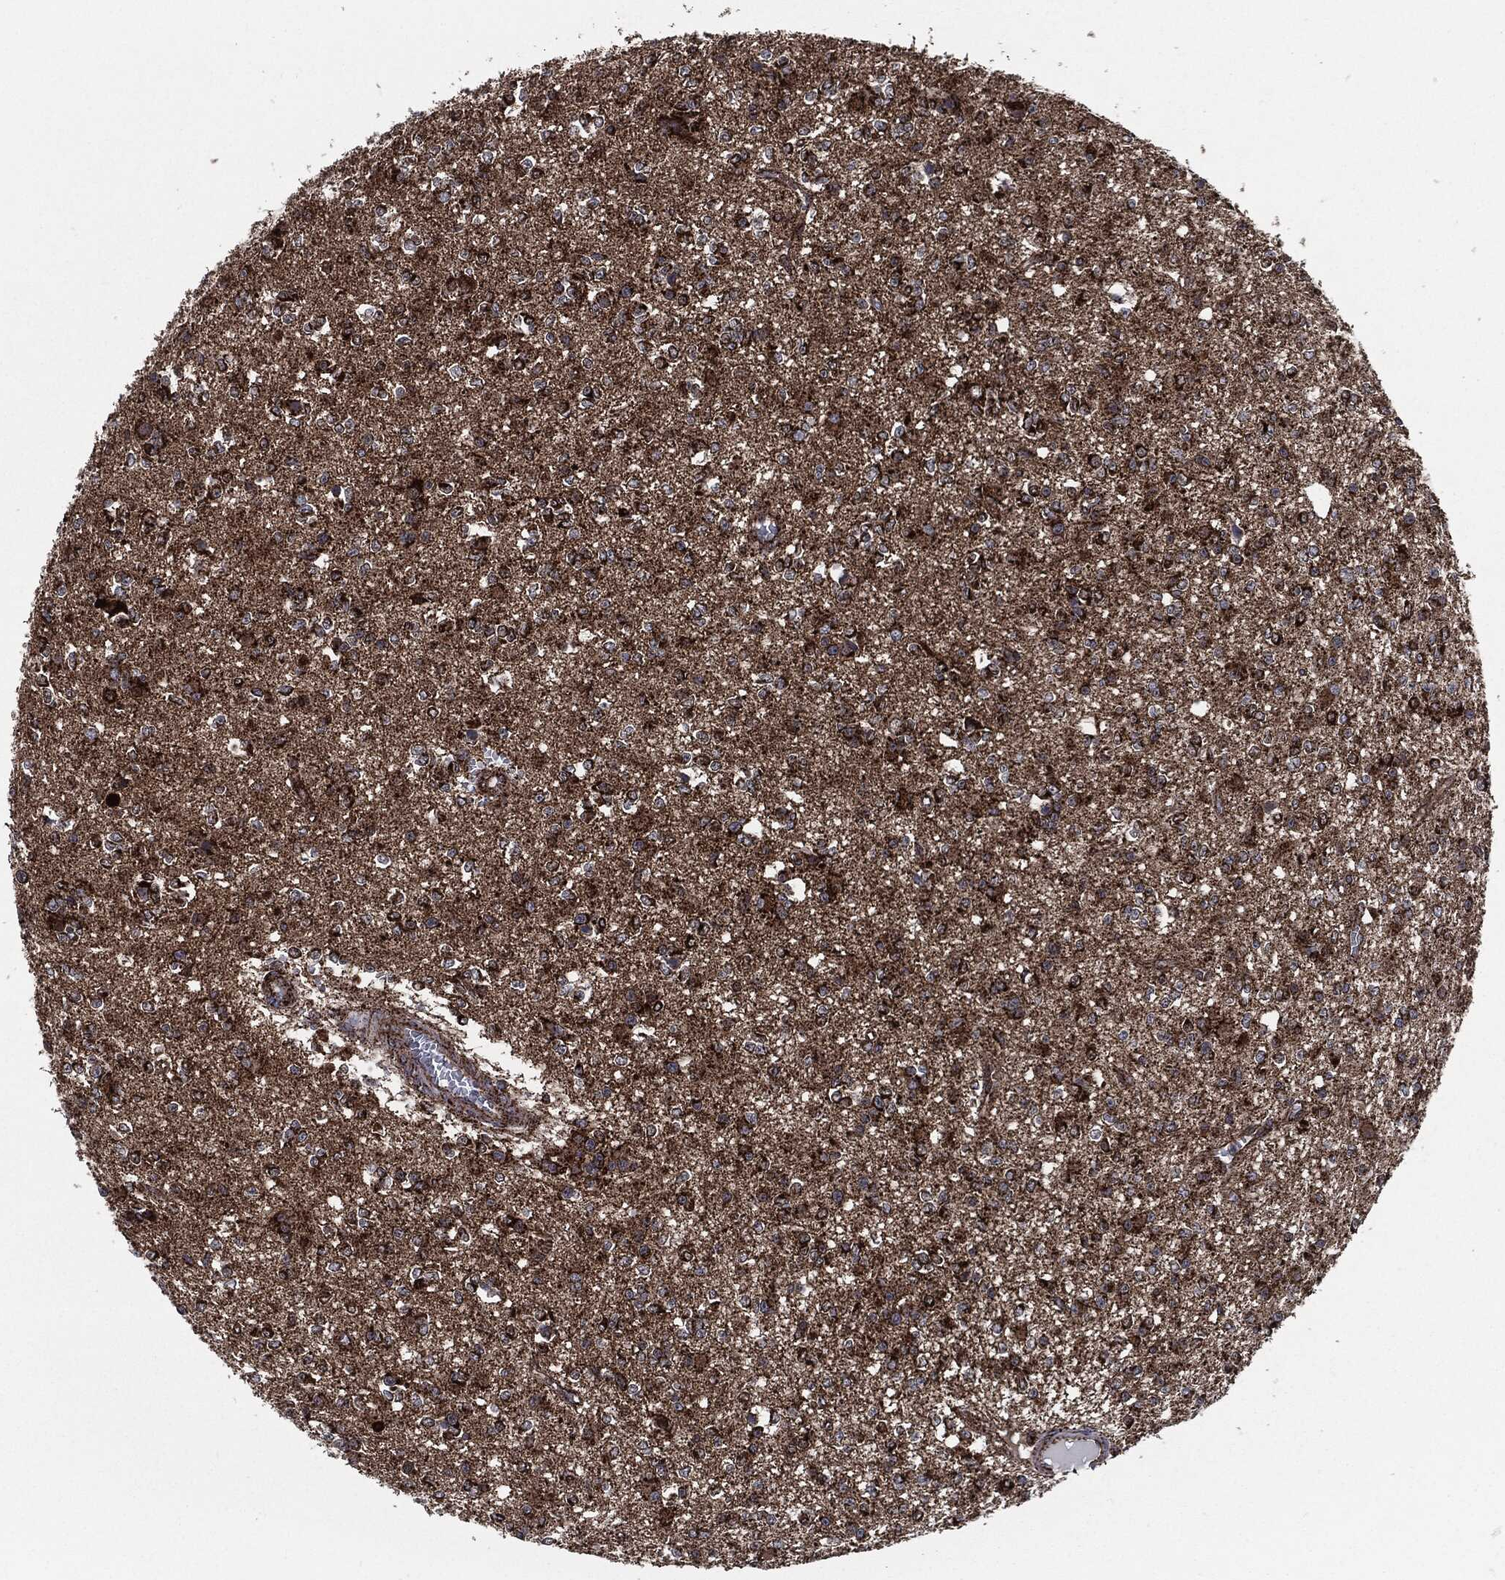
{"staining": {"intensity": "strong", "quantity": "25%-75%", "location": "cytoplasmic/membranous"}, "tissue": "glioma", "cell_type": "Tumor cells", "image_type": "cancer", "snomed": [{"axis": "morphology", "description": "Glioma, malignant, Low grade"}, {"axis": "topography", "description": "Brain"}], "caption": "Glioma stained for a protein (brown) reveals strong cytoplasmic/membranous positive positivity in approximately 25%-75% of tumor cells.", "gene": "FH", "patient": {"sex": "female", "age": 45}}